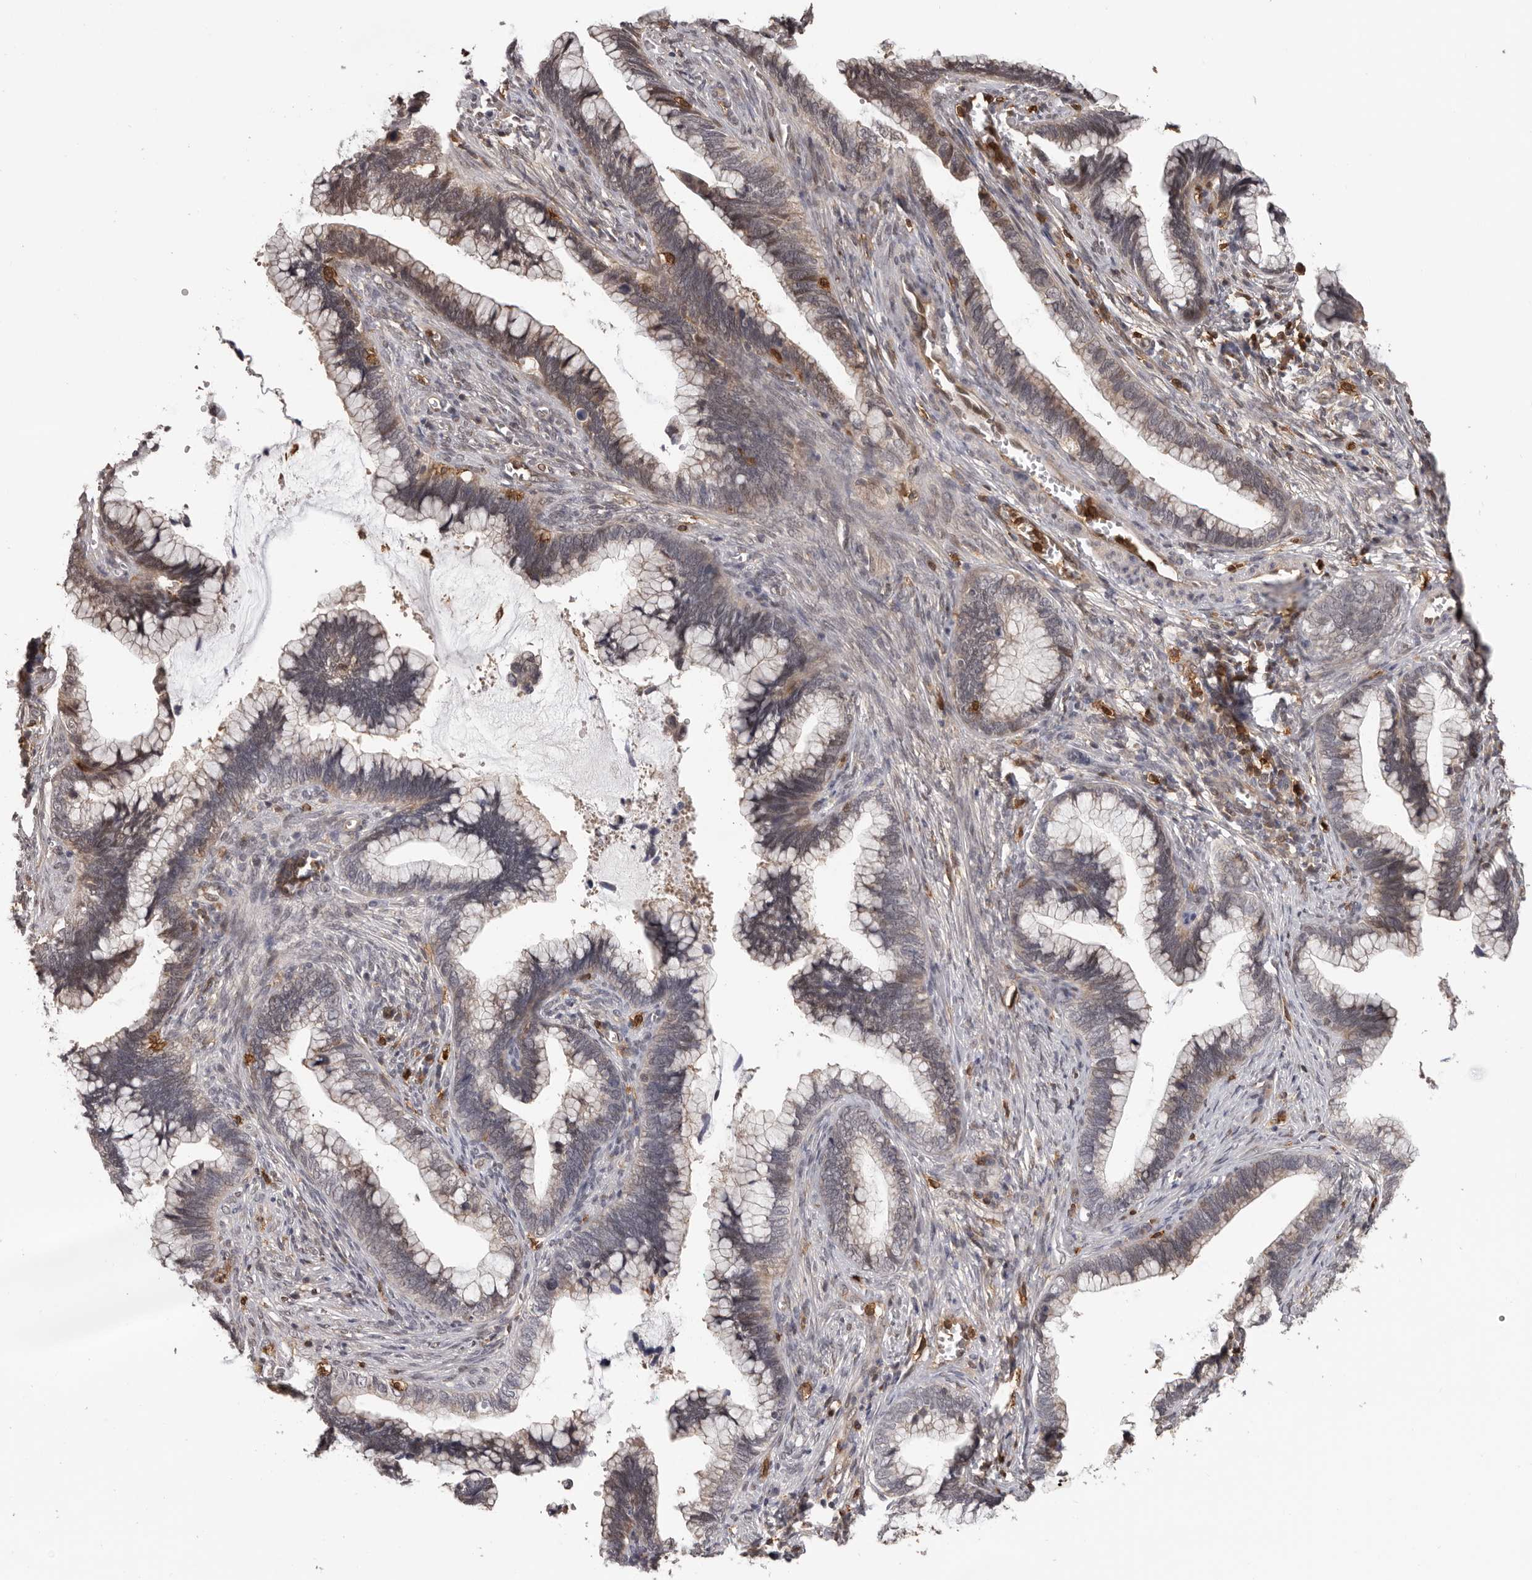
{"staining": {"intensity": "weak", "quantity": "<25%", "location": "cytoplasmic/membranous,nuclear"}, "tissue": "cervical cancer", "cell_type": "Tumor cells", "image_type": "cancer", "snomed": [{"axis": "morphology", "description": "Adenocarcinoma, NOS"}, {"axis": "topography", "description": "Cervix"}], "caption": "Human adenocarcinoma (cervical) stained for a protein using immunohistochemistry exhibits no positivity in tumor cells.", "gene": "PRR12", "patient": {"sex": "female", "age": 44}}